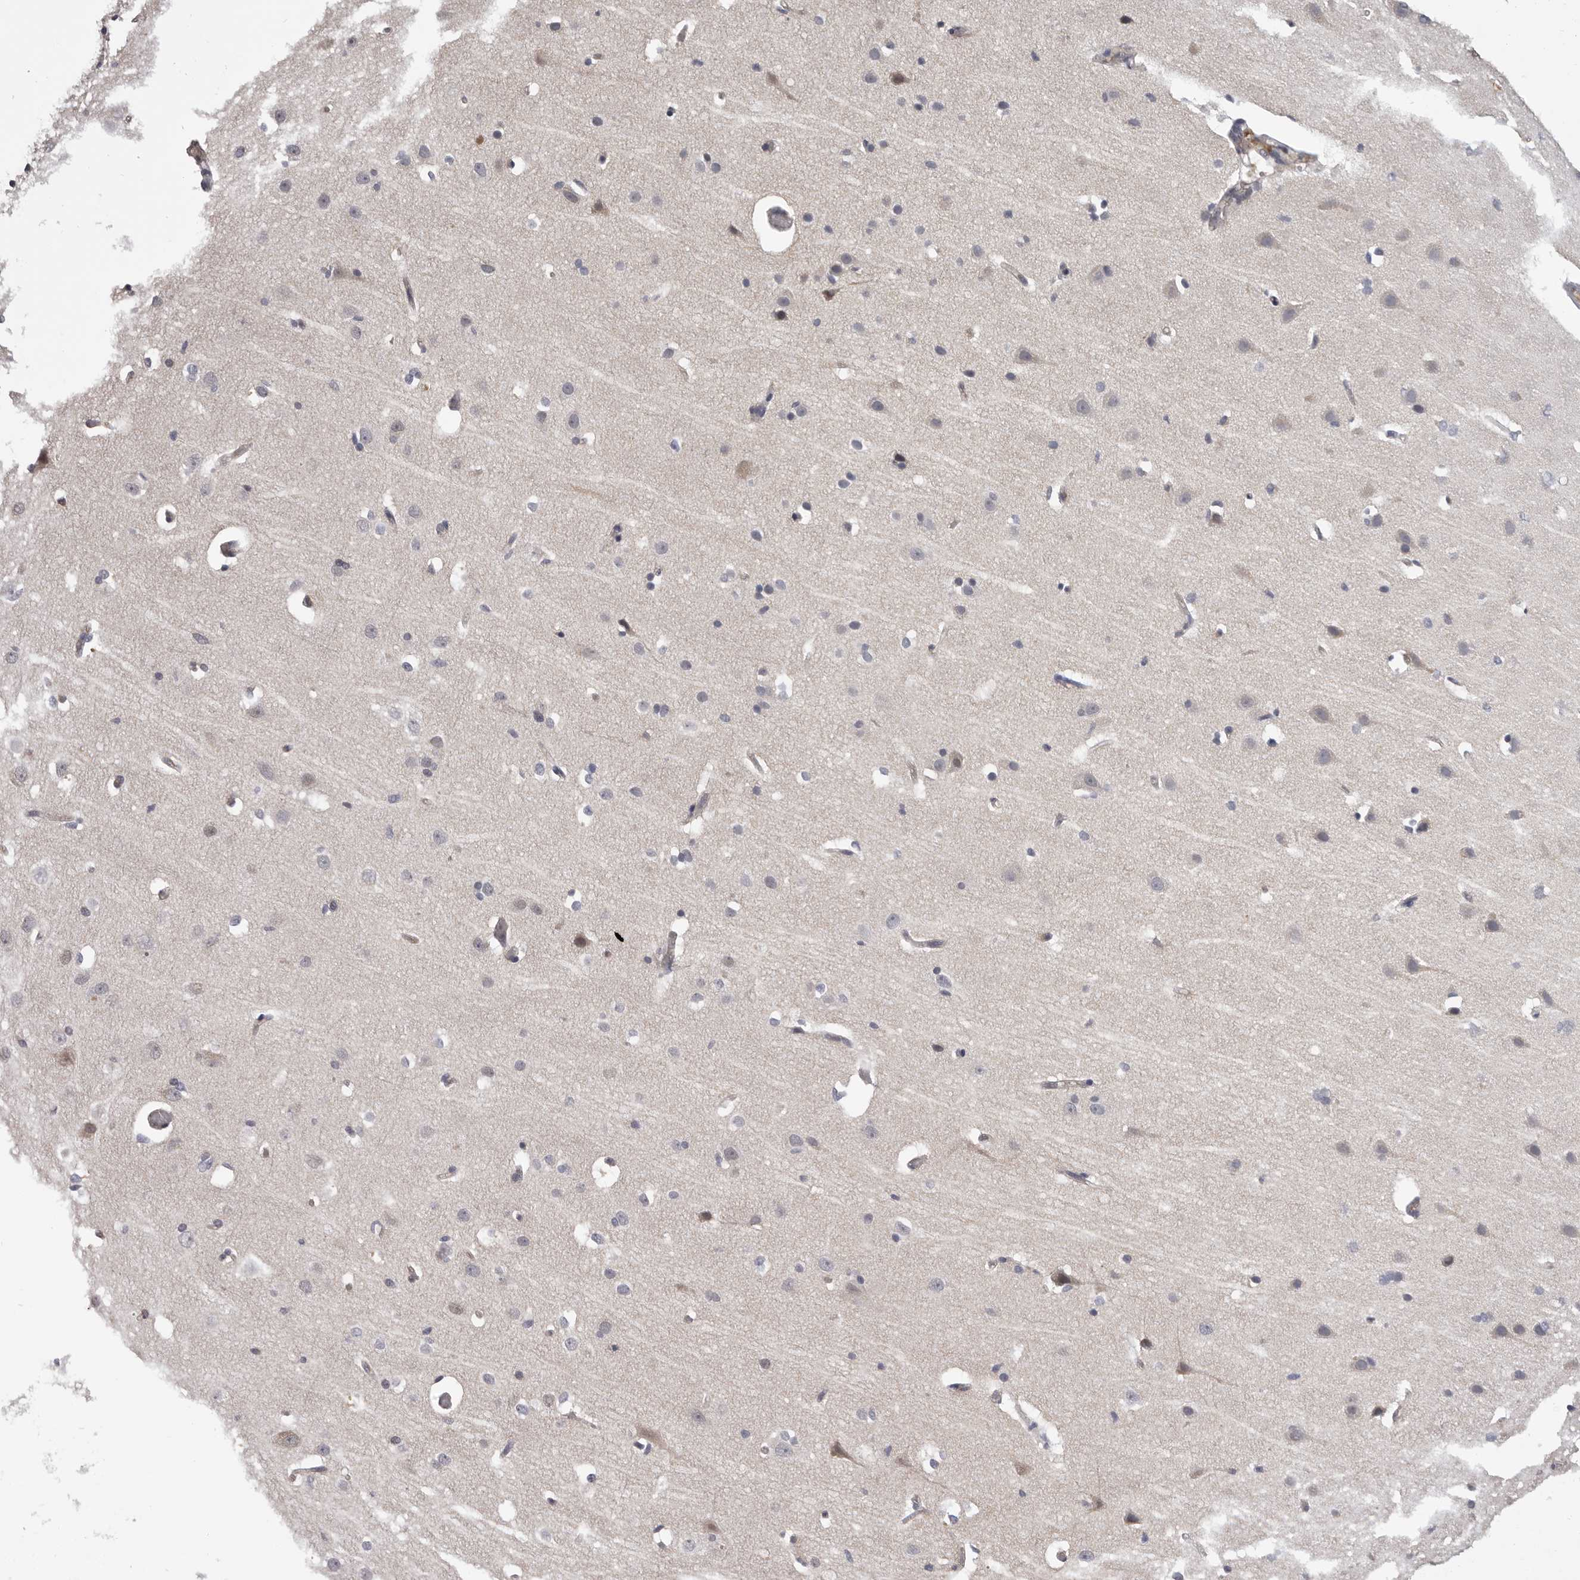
{"staining": {"intensity": "moderate", "quantity": "25%-75%", "location": "cytoplasmic/membranous"}, "tissue": "cerebral cortex", "cell_type": "Endothelial cells", "image_type": "normal", "snomed": [{"axis": "morphology", "description": "Normal tissue, NOS"}, {"axis": "topography", "description": "Cerebral cortex"}], "caption": "Cerebral cortex stained for a protein (brown) reveals moderate cytoplasmic/membranous positive staining in approximately 25%-75% of endothelial cells.", "gene": "OTUD3", "patient": {"sex": "male", "age": 34}}